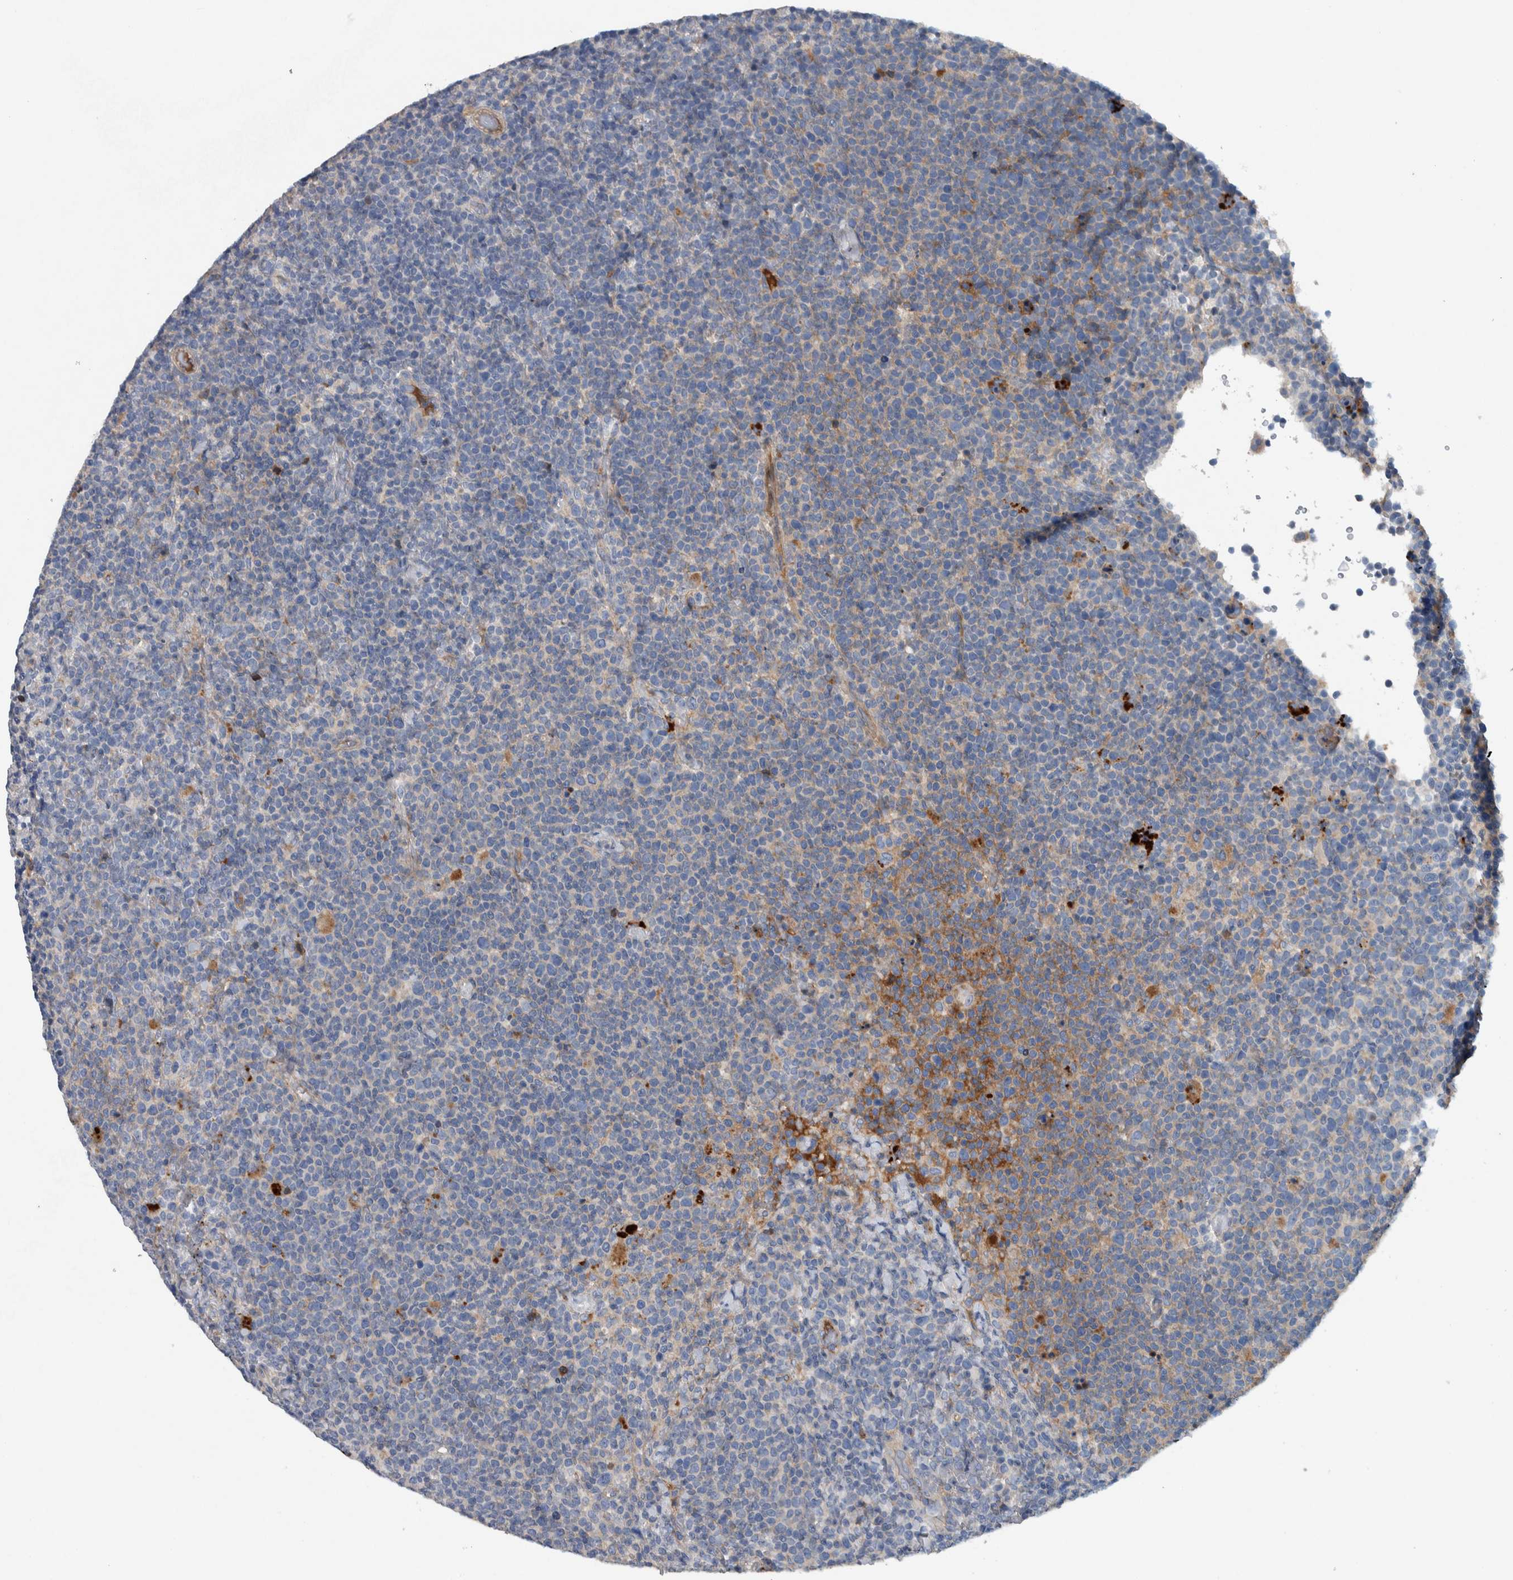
{"staining": {"intensity": "negative", "quantity": "none", "location": "none"}, "tissue": "lymphoma", "cell_type": "Tumor cells", "image_type": "cancer", "snomed": [{"axis": "morphology", "description": "Malignant lymphoma, non-Hodgkin's type, High grade"}, {"axis": "topography", "description": "Lymph node"}], "caption": "This photomicrograph is of malignant lymphoma, non-Hodgkin's type (high-grade) stained with immunohistochemistry to label a protein in brown with the nuclei are counter-stained blue. There is no positivity in tumor cells.", "gene": "SERPINC1", "patient": {"sex": "male", "age": 61}}